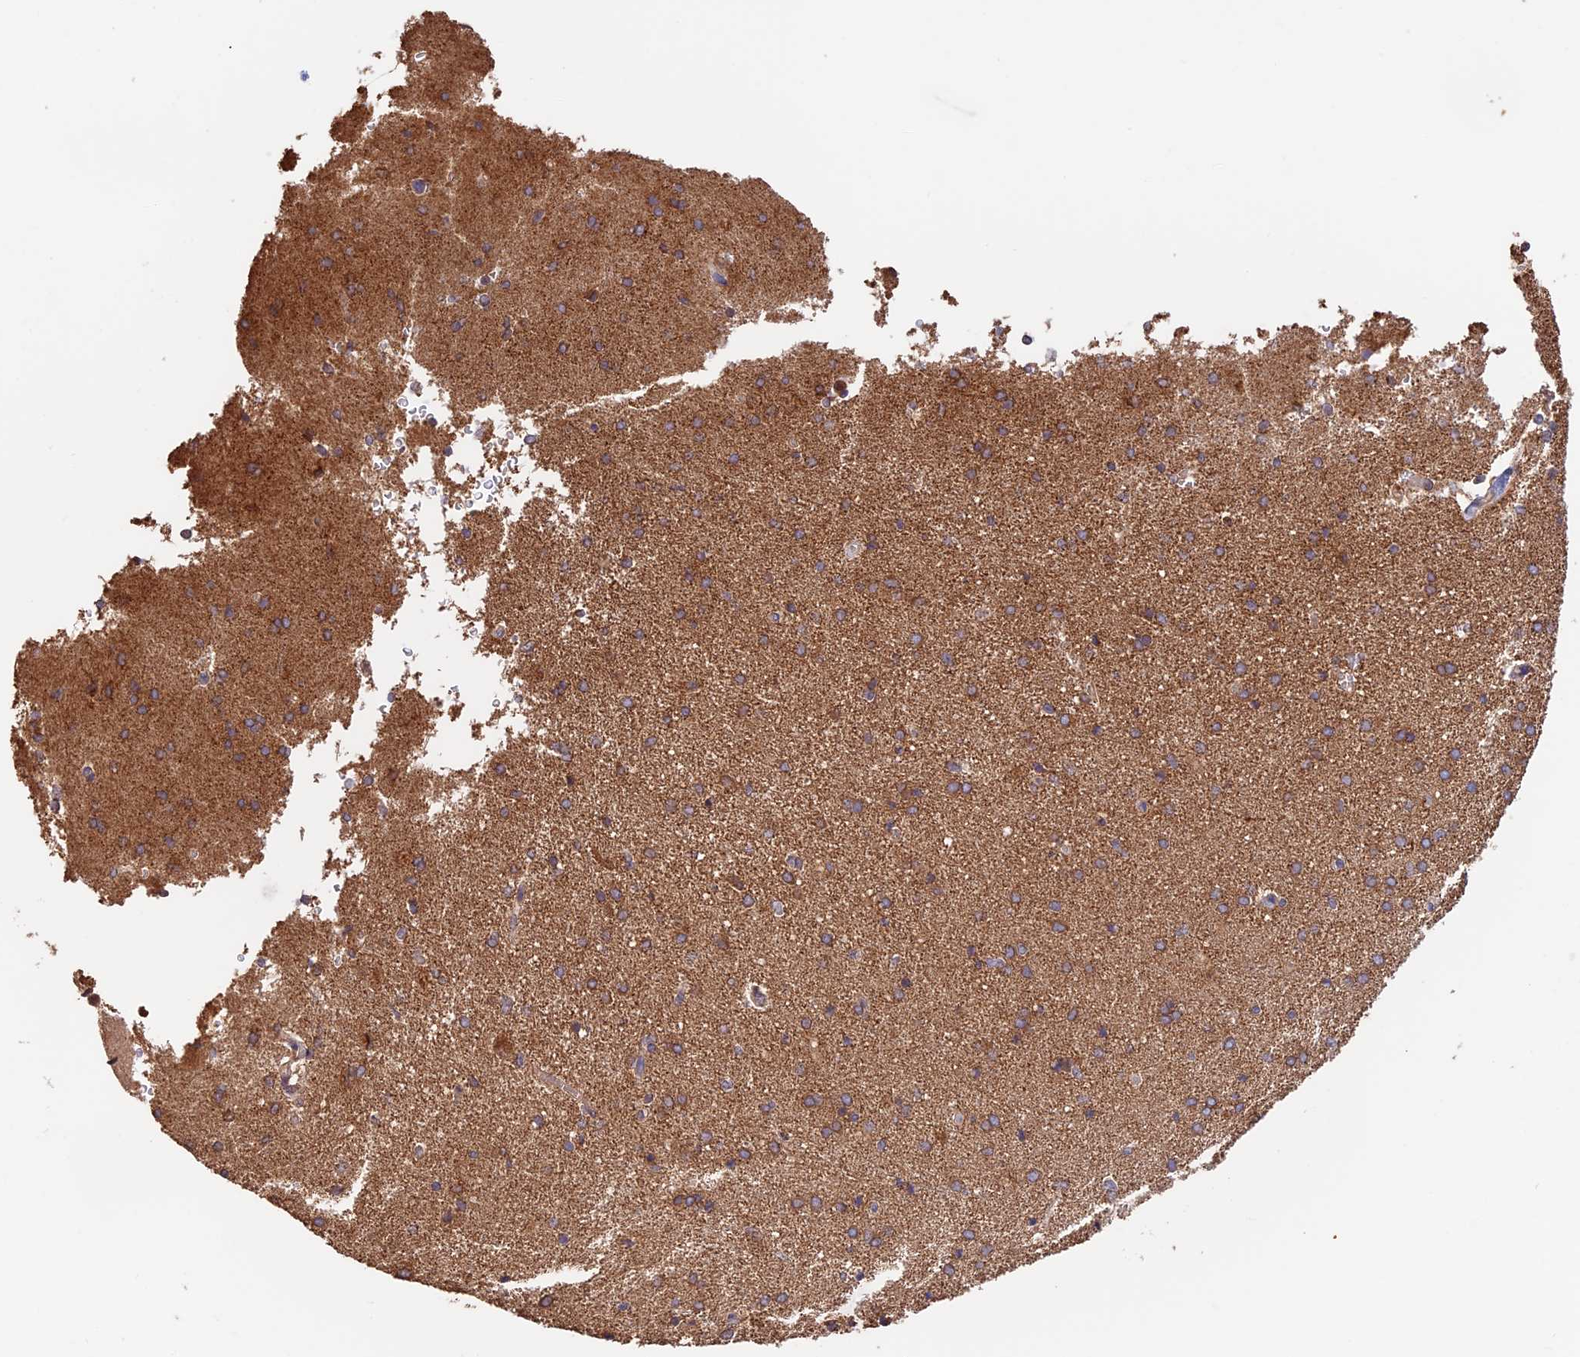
{"staining": {"intensity": "negative", "quantity": "none", "location": "none"}, "tissue": "cerebral cortex", "cell_type": "Endothelial cells", "image_type": "normal", "snomed": [{"axis": "morphology", "description": "Normal tissue, NOS"}, {"axis": "topography", "description": "Cerebral cortex"}], "caption": "High magnification brightfield microscopy of benign cerebral cortex stained with DAB (brown) and counterstained with hematoxylin (blue): endothelial cells show no significant staining. Nuclei are stained in blue.", "gene": "EMC3", "patient": {"sex": "male", "age": 62}}